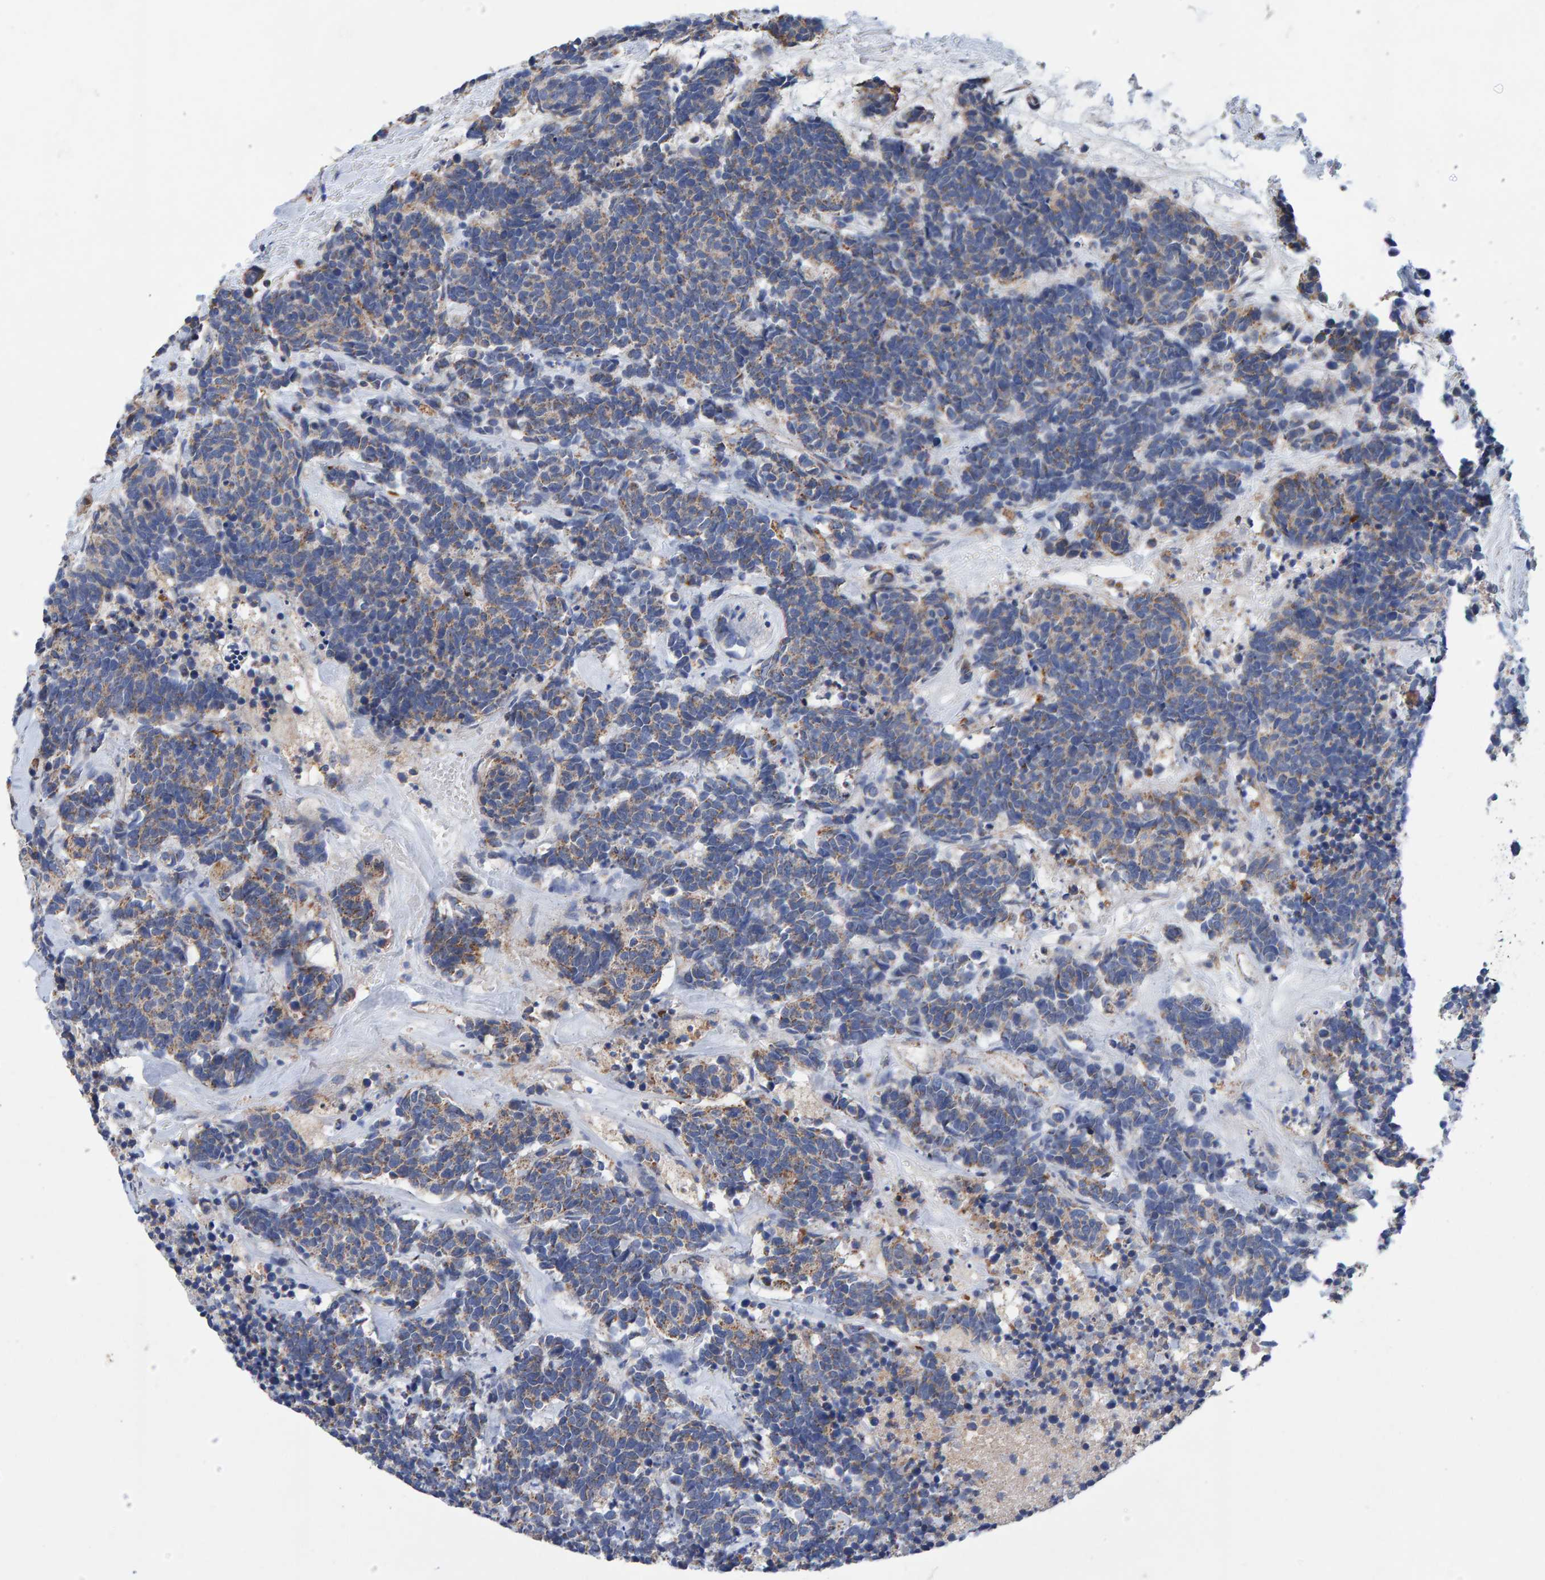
{"staining": {"intensity": "weak", "quantity": "25%-75%", "location": "cytoplasmic/membranous"}, "tissue": "carcinoid", "cell_type": "Tumor cells", "image_type": "cancer", "snomed": [{"axis": "morphology", "description": "Carcinoma, NOS"}, {"axis": "morphology", "description": "Carcinoid, malignant, NOS"}, {"axis": "topography", "description": "Urinary bladder"}], "caption": "A brown stain shows weak cytoplasmic/membranous staining of a protein in human carcinoid tumor cells.", "gene": "EFR3A", "patient": {"sex": "male", "age": 57}}